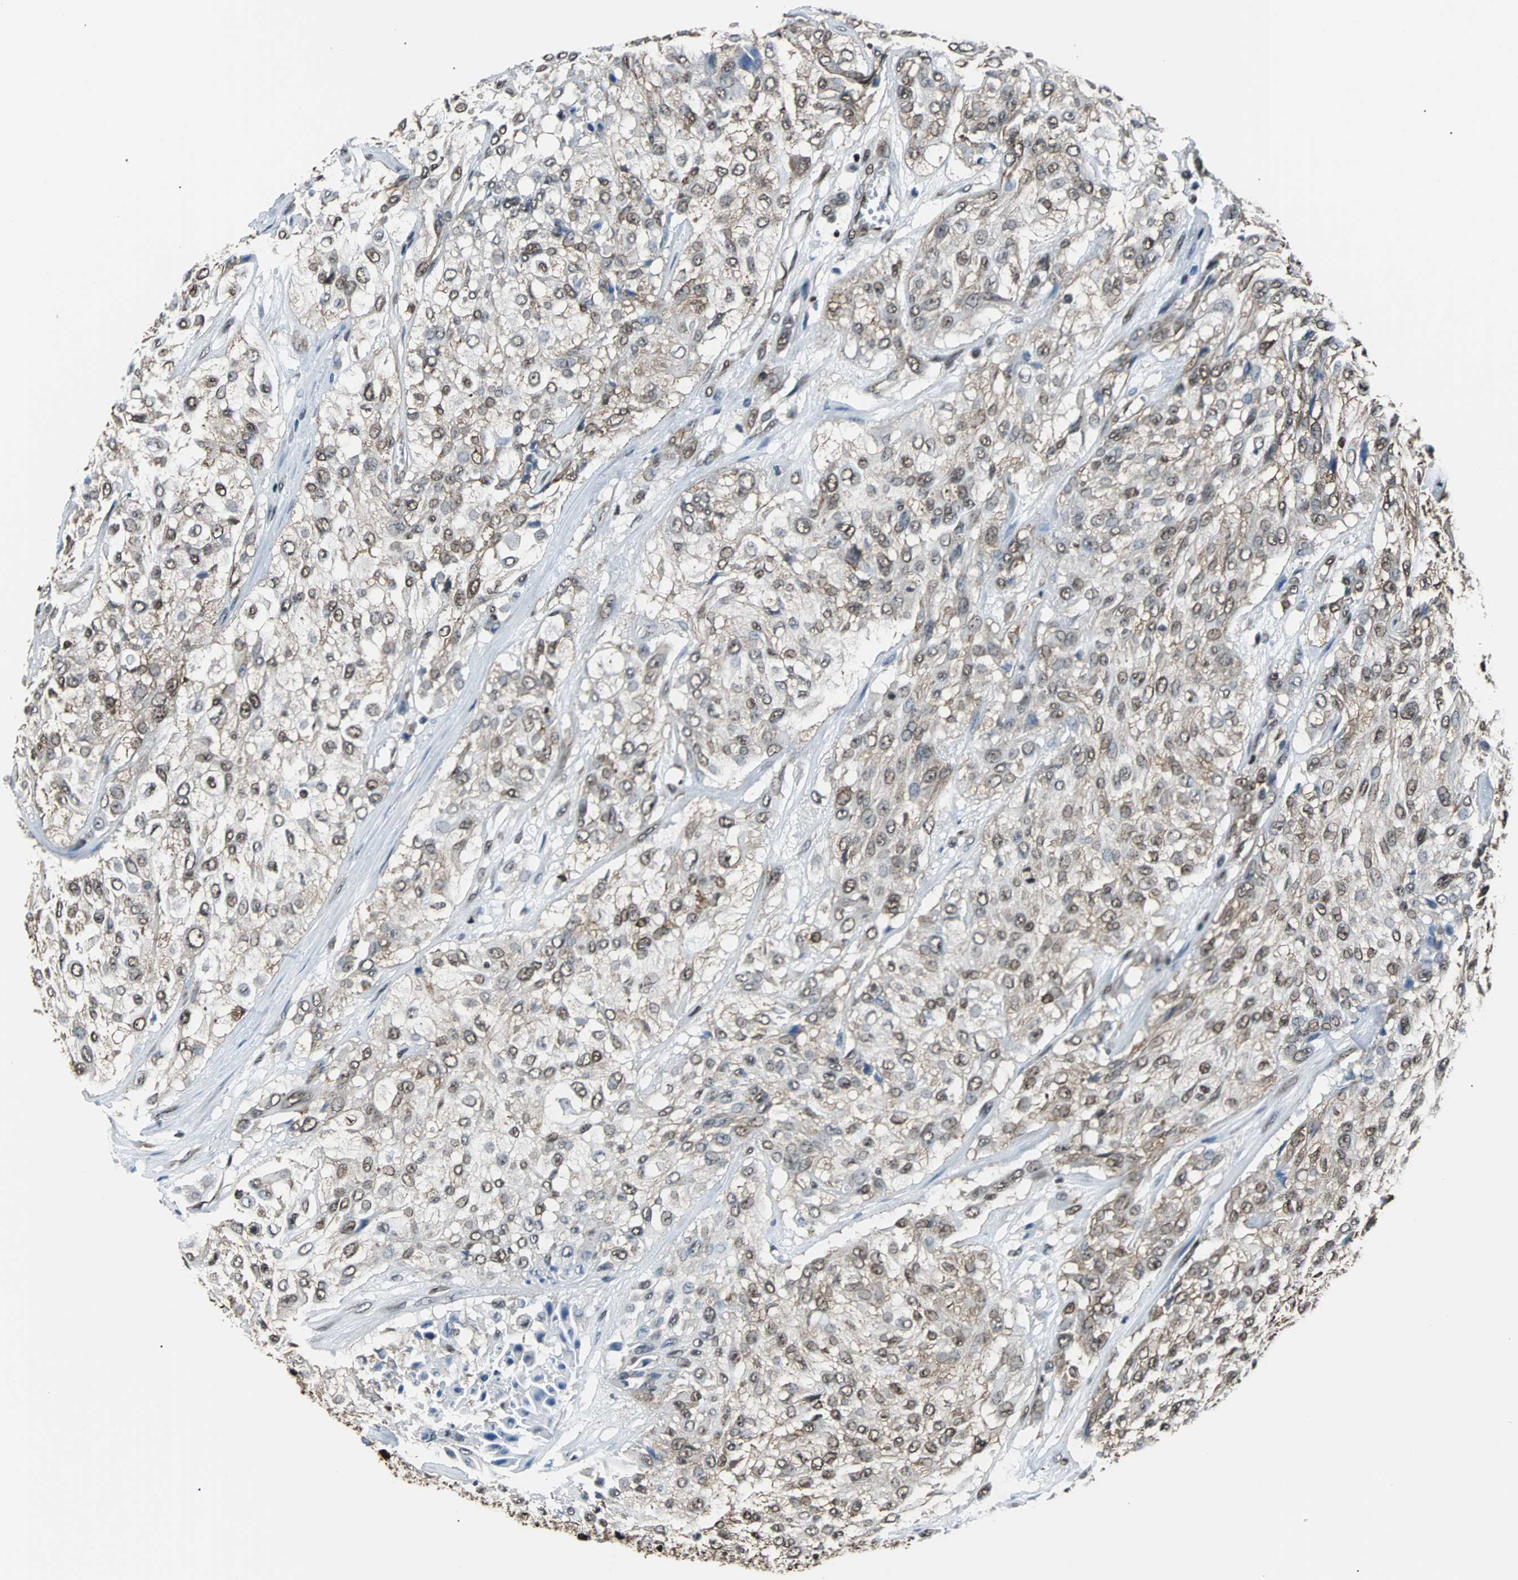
{"staining": {"intensity": "moderate", "quantity": ">75%", "location": "cytoplasmic/membranous,nuclear"}, "tissue": "urothelial cancer", "cell_type": "Tumor cells", "image_type": "cancer", "snomed": [{"axis": "morphology", "description": "Urothelial carcinoma, High grade"}, {"axis": "topography", "description": "Urinary bladder"}], "caption": "Brown immunohistochemical staining in high-grade urothelial carcinoma shows moderate cytoplasmic/membranous and nuclear positivity in about >75% of tumor cells.", "gene": "FUBP1", "patient": {"sex": "male", "age": 57}}